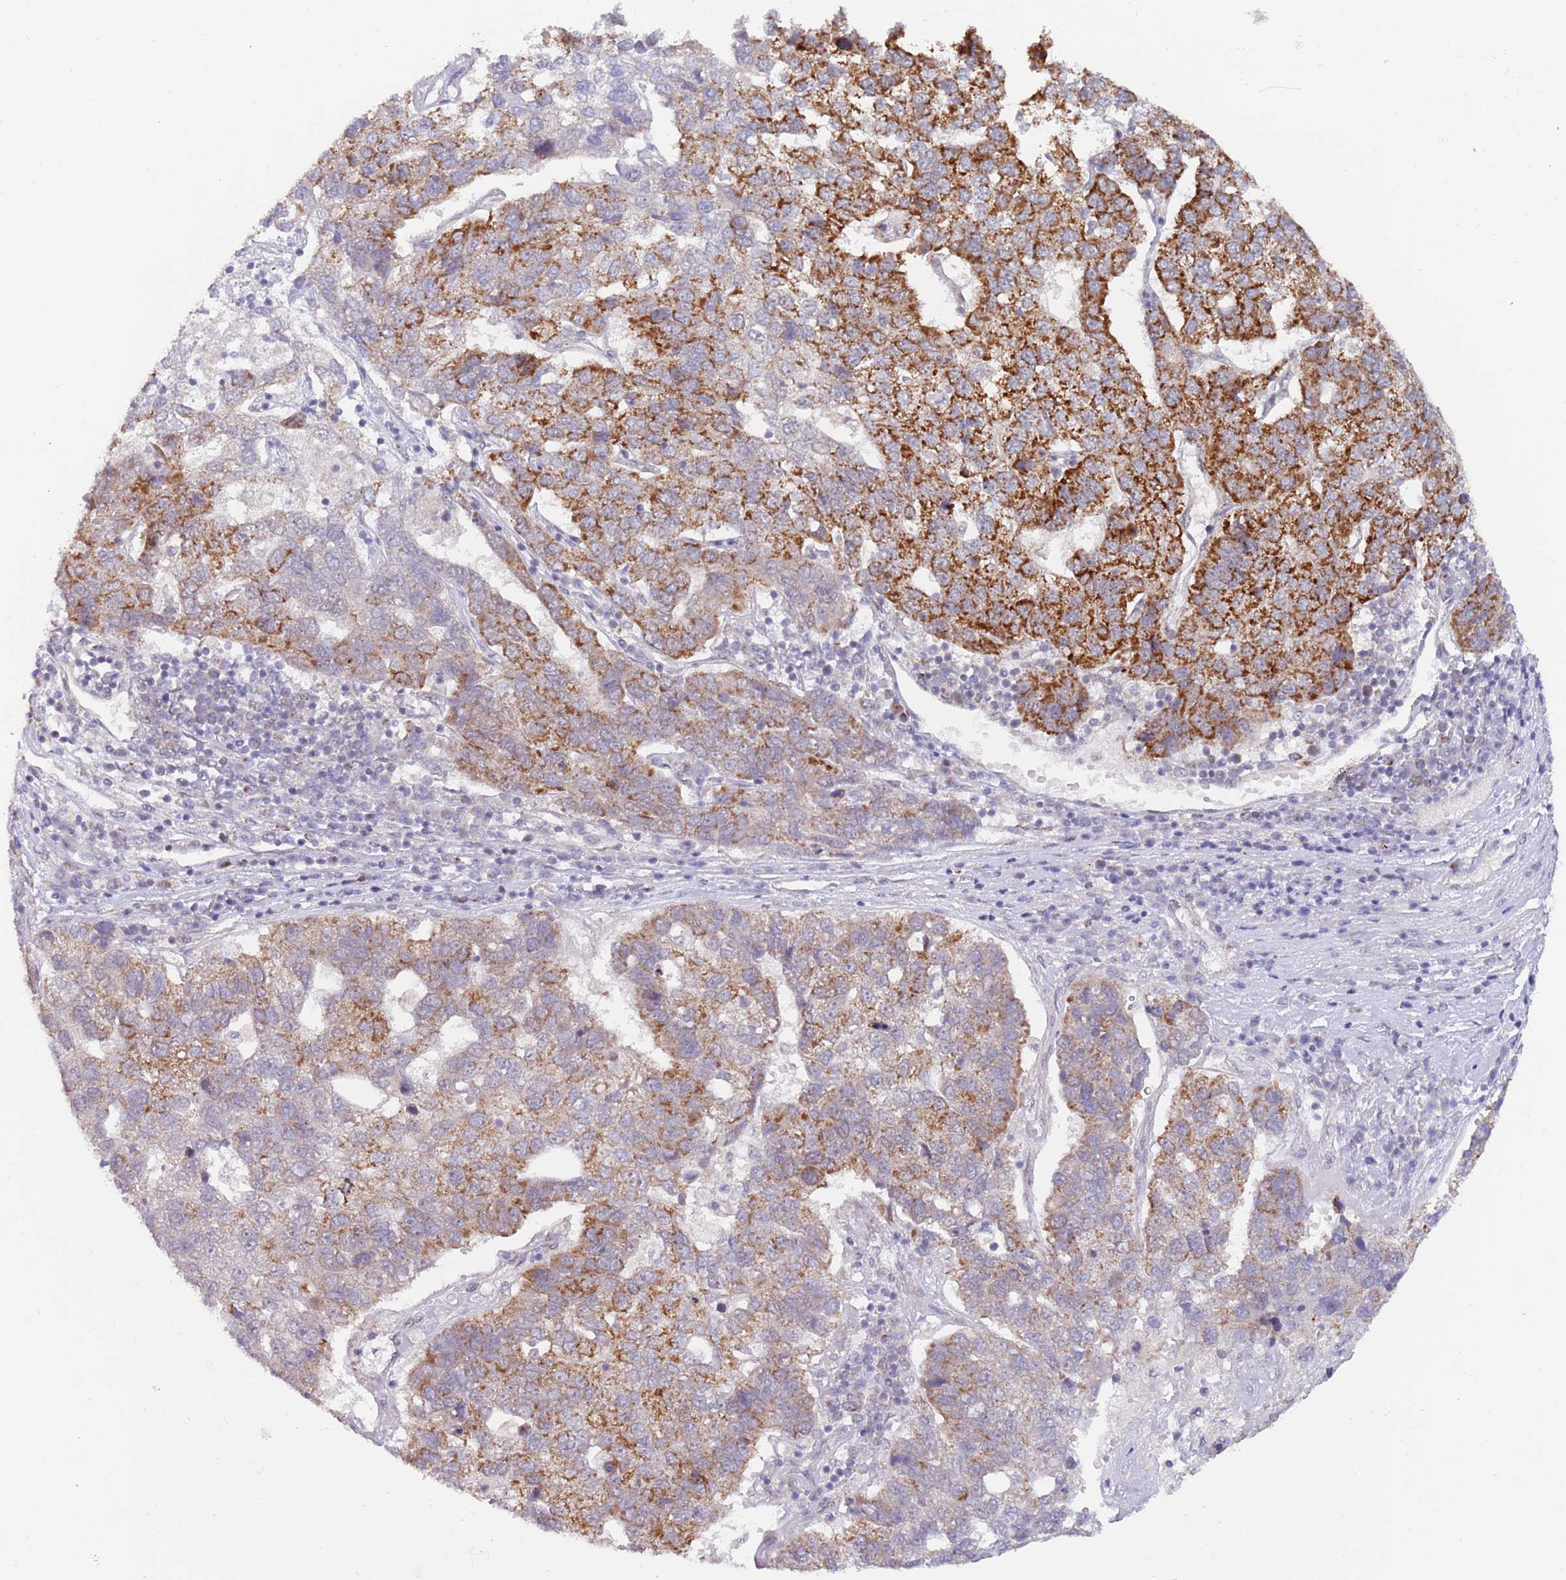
{"staining": {"intensity": "strong", "quantity": "25%-75%", "location": "cytoplasmic/membranous"}, "tissue": "pancreatic cancer", "cell_type": "Tumor cells", "image_type": "cancer", "snomed": [{"axis": "morphology", "description": "Adenocarcinoma, NOS"}, {"axis": "topography", "description": "Pancreas"}], "caption": "This histopathology image reveals pancreatic adenocarcinoma stained with immunohistochemistry to label a protein in brown. The cytoplasmic/membranous of tumor cells show strong positivity for the protein. Nuclei are counter-stained blue.", "gene": "UQCC3", "patient": {"sex": "female", "age": 61}}